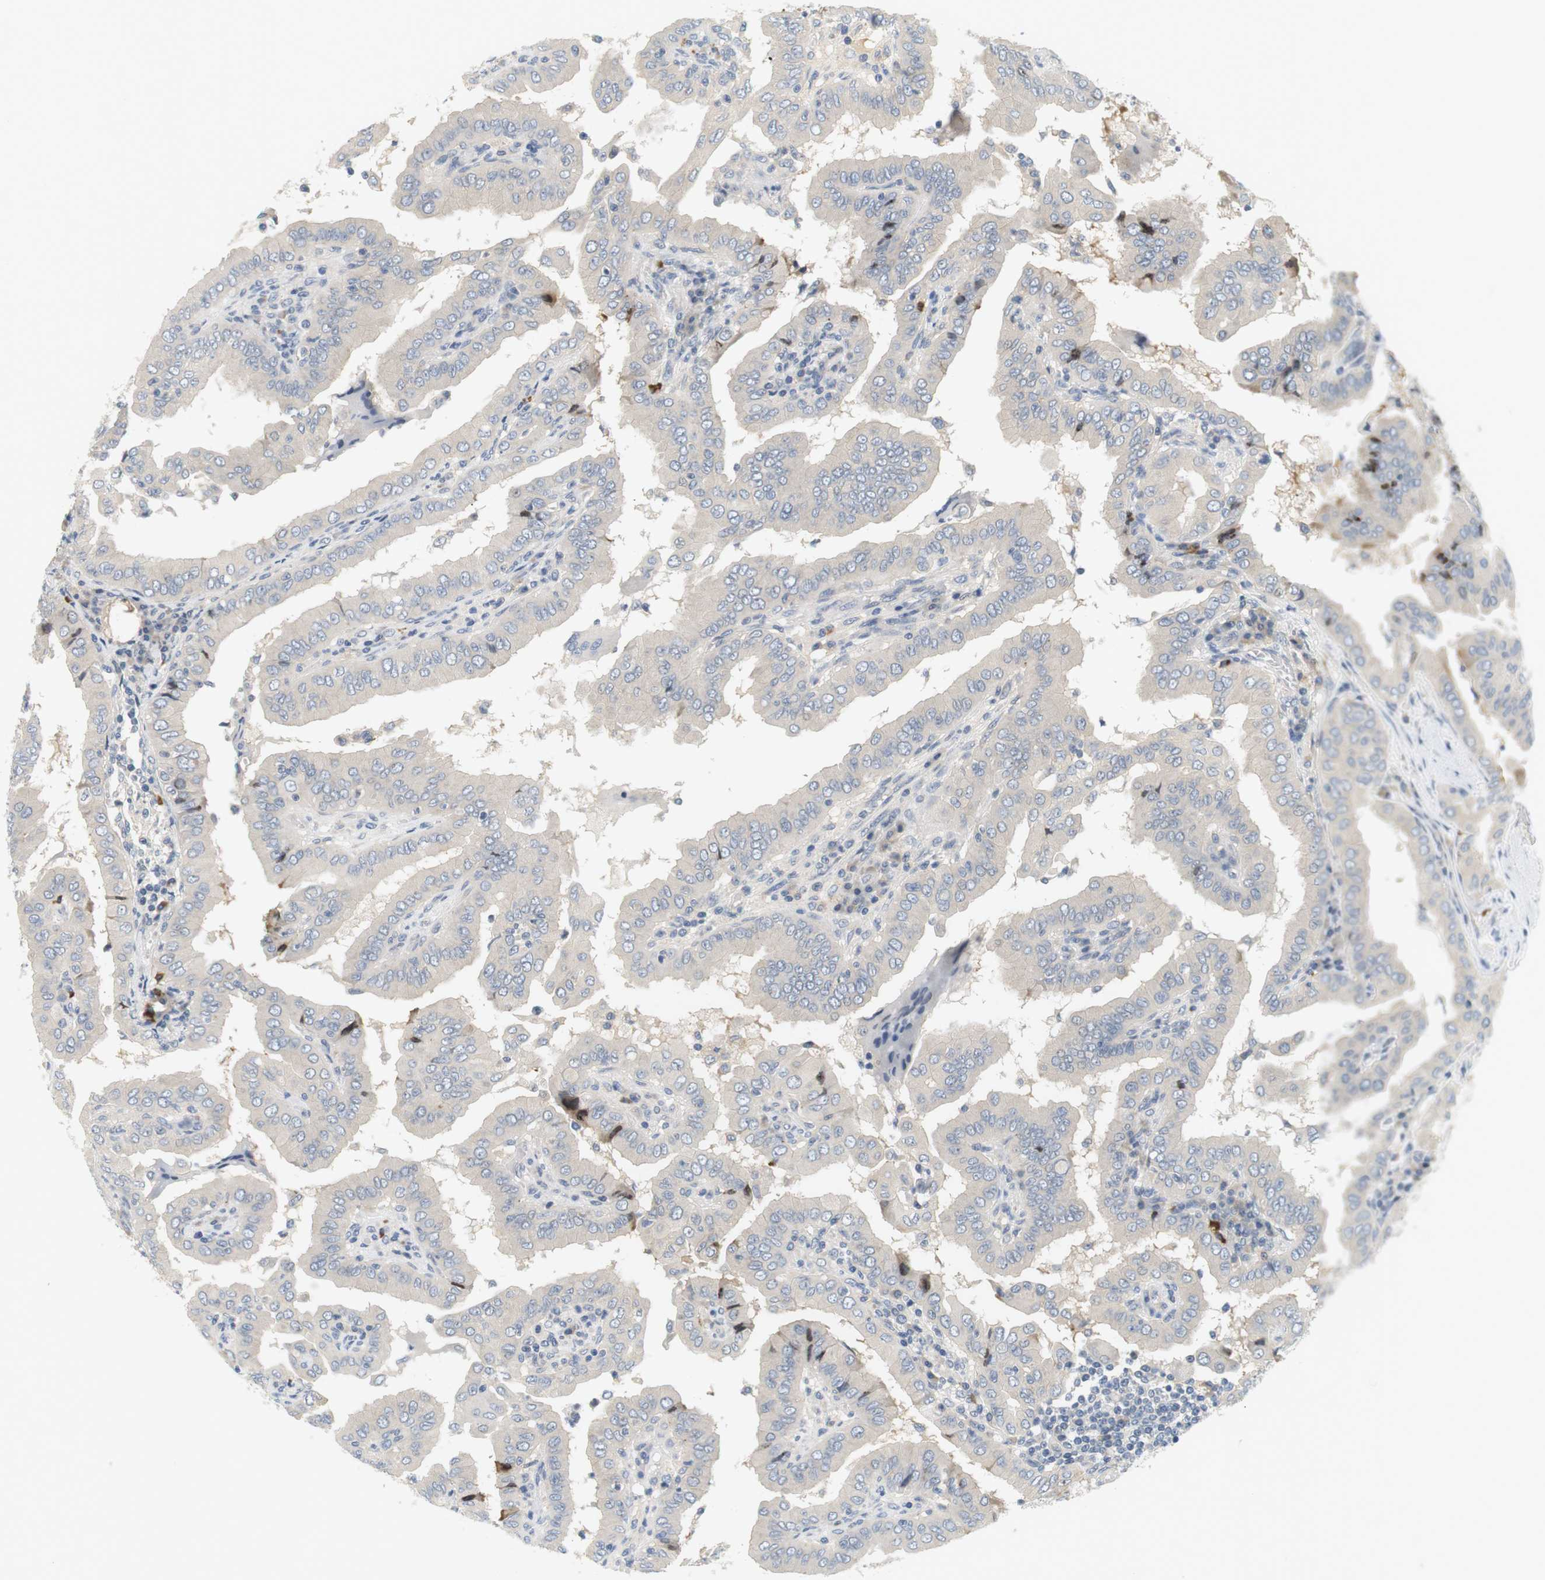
{"staining": {"intensity": "negative", "quantity": "none", "location": "none"}, "tissue": "thyroid cancer", "cell_type": "Tumor cells", "image_type": "cancer", "snomed": [{"axis": "morphology", "description": "Papillary adenocarcinoma, NOS"}, {"axis": "topography", "description": "Thyroid gland"}], "caption": "Thyroid cancer (papillary adenocarcinoma) was stained to show a protein in brown. There is no significant positivity in tumor cells.", "gene": "EVA1C", "patient": {"sex": "male", "age": 33}}